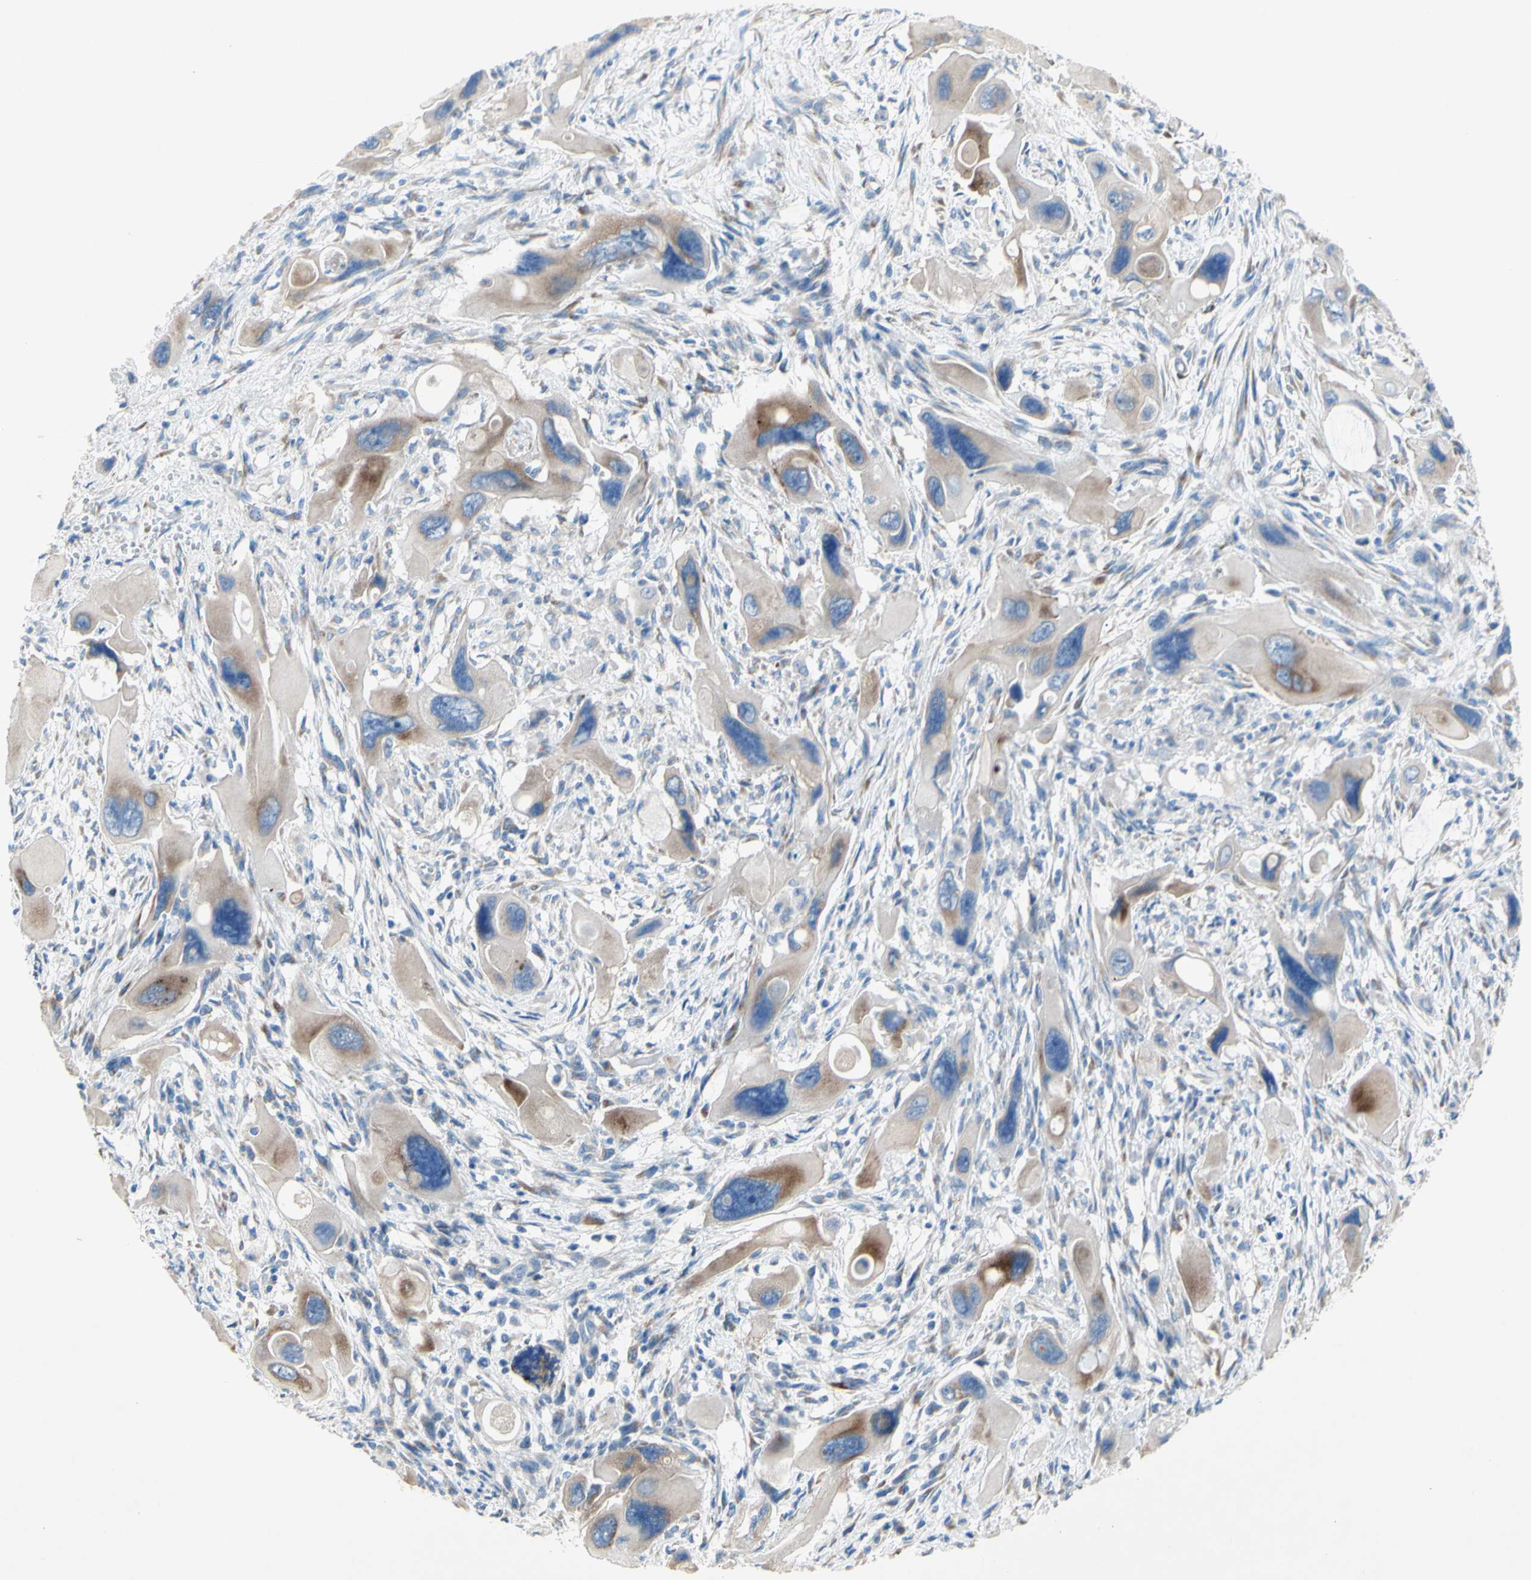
{"staining": {"intensity": "moderate", "quantity": "<25%", "location": "cytoplasmic/membranous"}, "tissue": "pancreatic cancer", "cell_type": "Tumor cells", "image_type": "cancer", "snomed": [{"axis": "morphology", "description": "Adenocarcinoma, NOS"}, {"axis": "topography", "description": "Pancreas"}], "caption": "Adenocarcinoma (pancreatic) stained with DAB (3,3'-diaminobenzidine) IHC displays low levels of moderate cytoplasmic/membranous staining in about <25% of tumor cells.", "gene": "TMIGD2", "patient": {"sex": "male", "age": 73}}